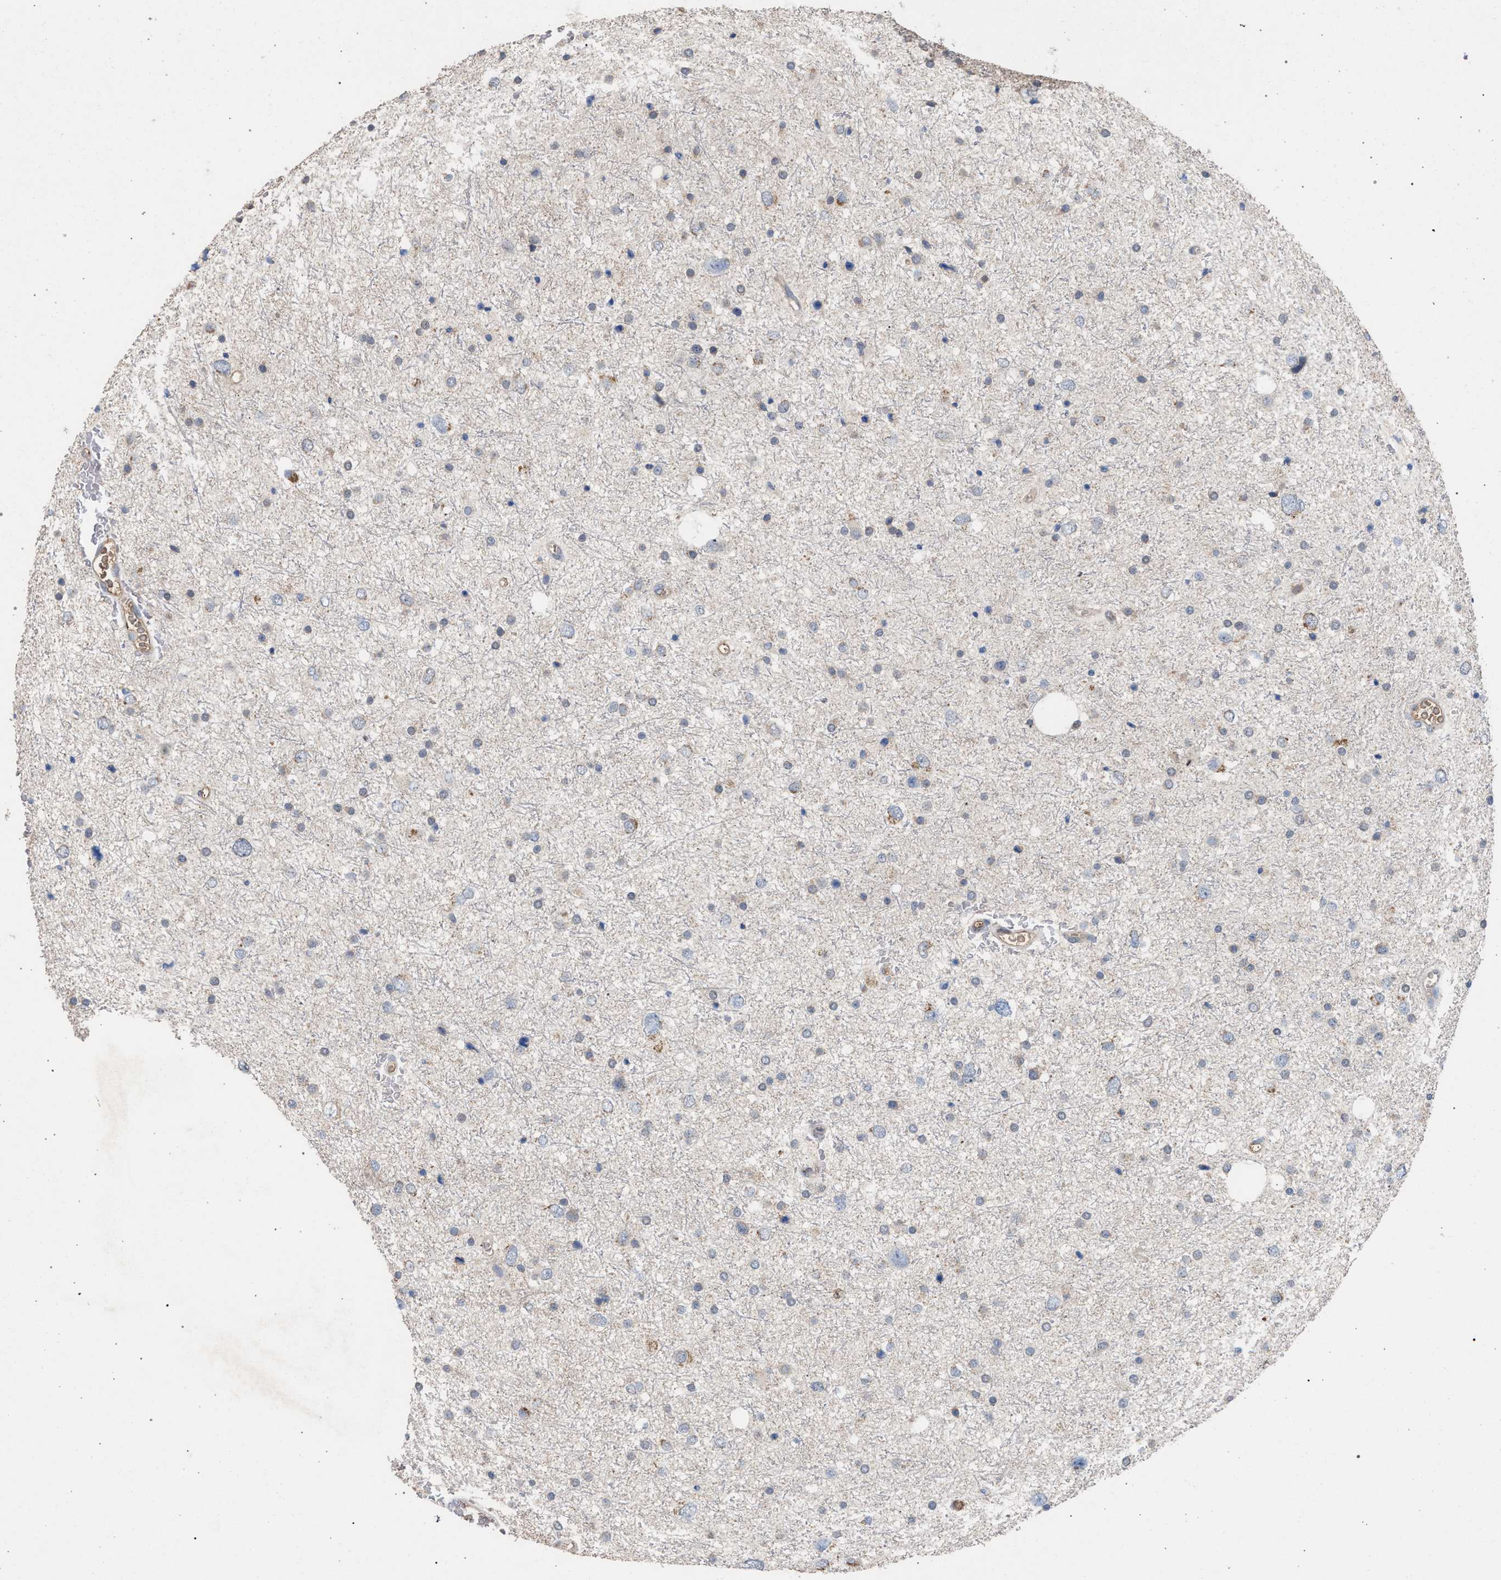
{"staining": {"intensity": "negative", "quantity": "none", "location": "none"}, "tissue": "glioma", "cell_type": "Tumor cells", "image_type": "cancer", "snomed": [{"axis": "morphology", "description": "Glioma, malignant, Low grade"}, {"axis": "topography", "description": "Brain"}], "caption": "An IHC image of malignant glioma (low-grade) is shown. There is no staining in tumor cells of malignant glioma (low-grade).", "gene": "TECPR1", "patient": {"sex": "female", "age": 37}}